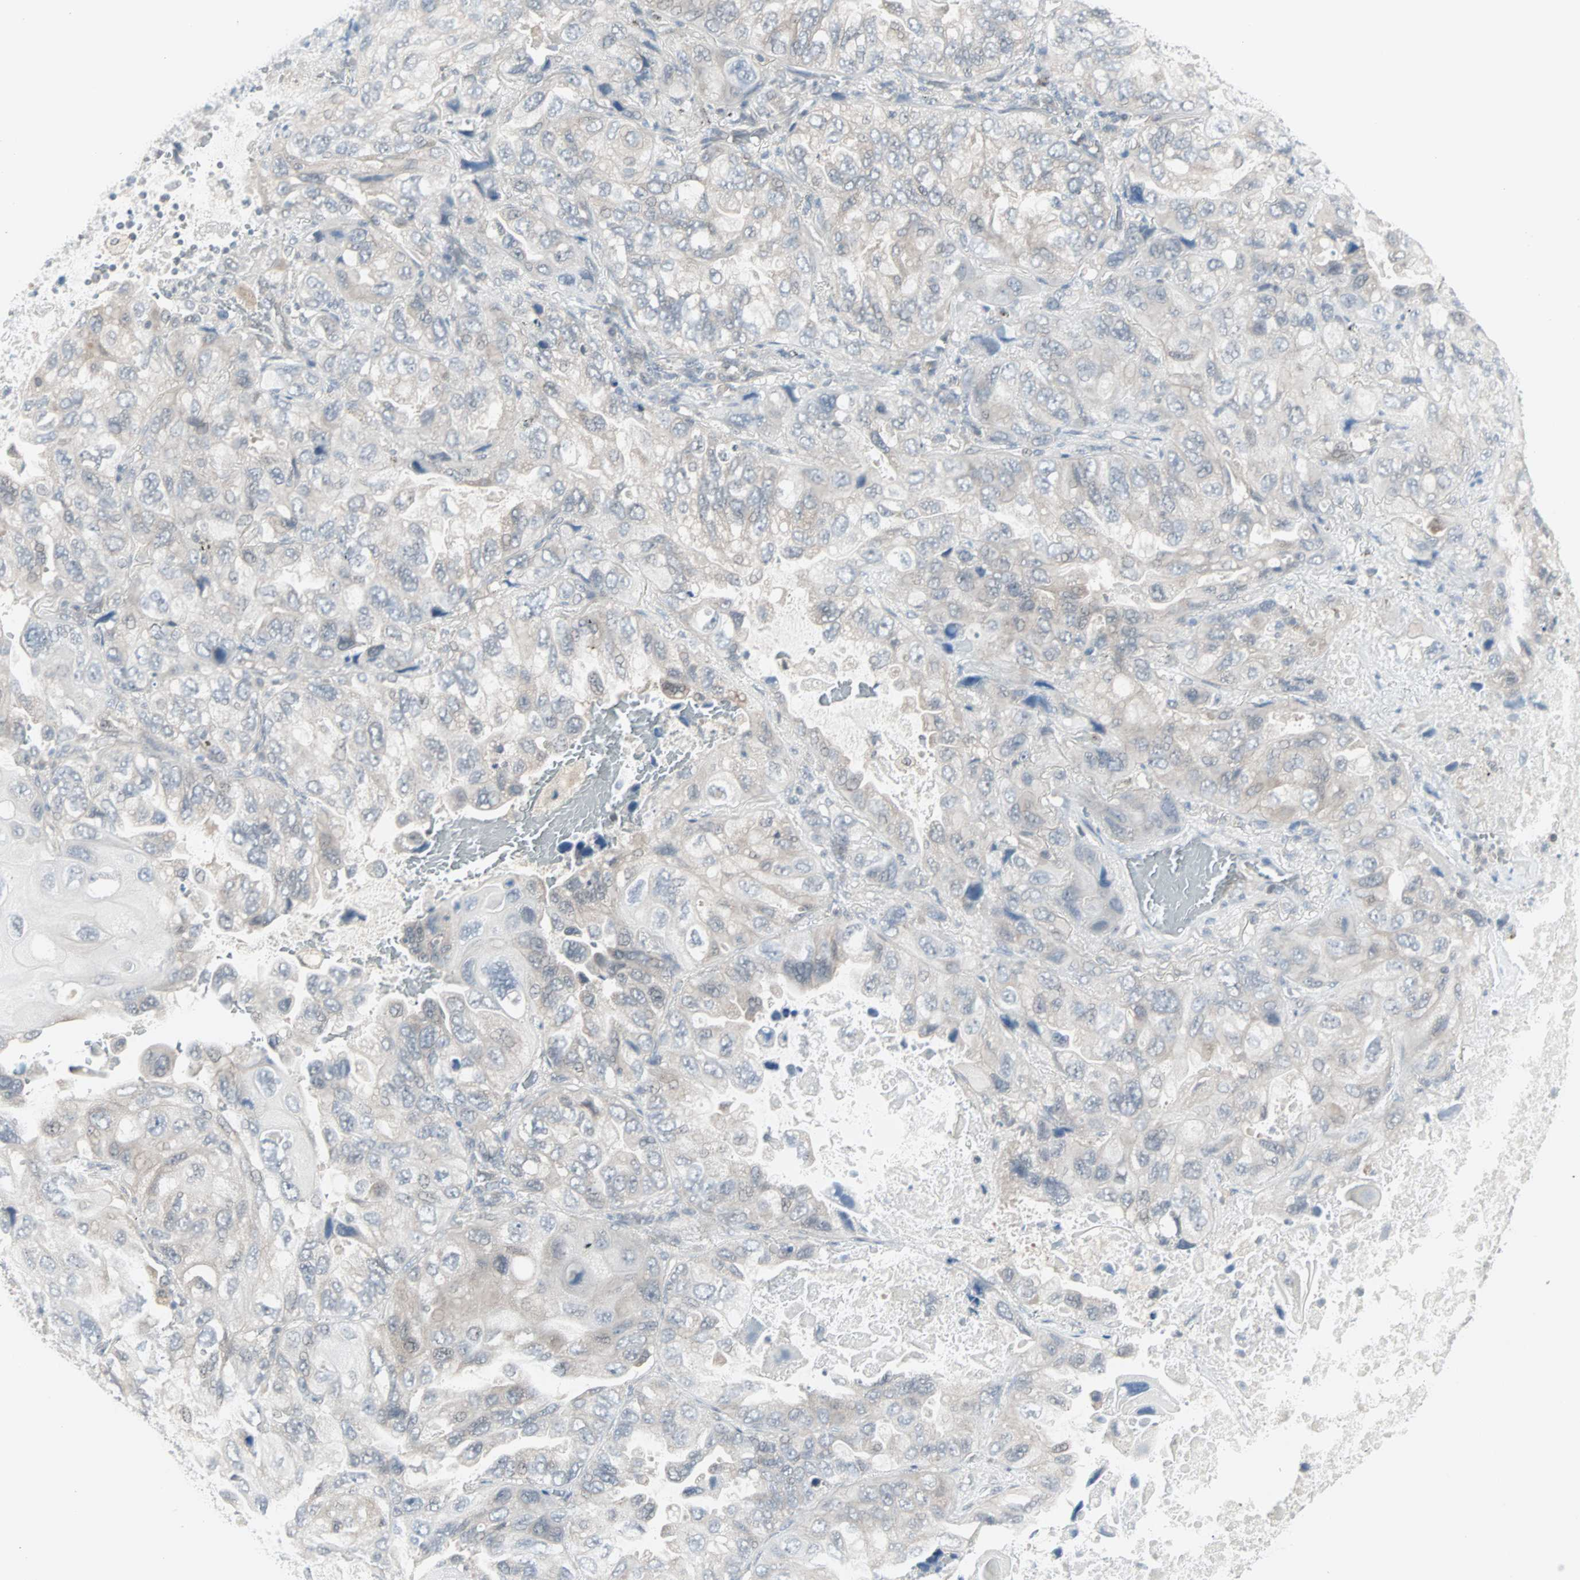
{"staining": {"intensity": "negative", "quantity": "none", "location": "none"}, "tissue": "lung cancer", "cell_type": "Tumor cells", "image_type": "cancer", "snomed": [{"axis": "morphology", "description": "Squamous cell carcinoma, NOS"}, {"axis": "topography", "description": "Lung"}], "caption": "Lung squamous cell carcinoma was stained to show a protein in brown. There is no significant positivity in tumor cells.", "gene": "PTPA", "patient": {"sex": "female", "age": 73}}